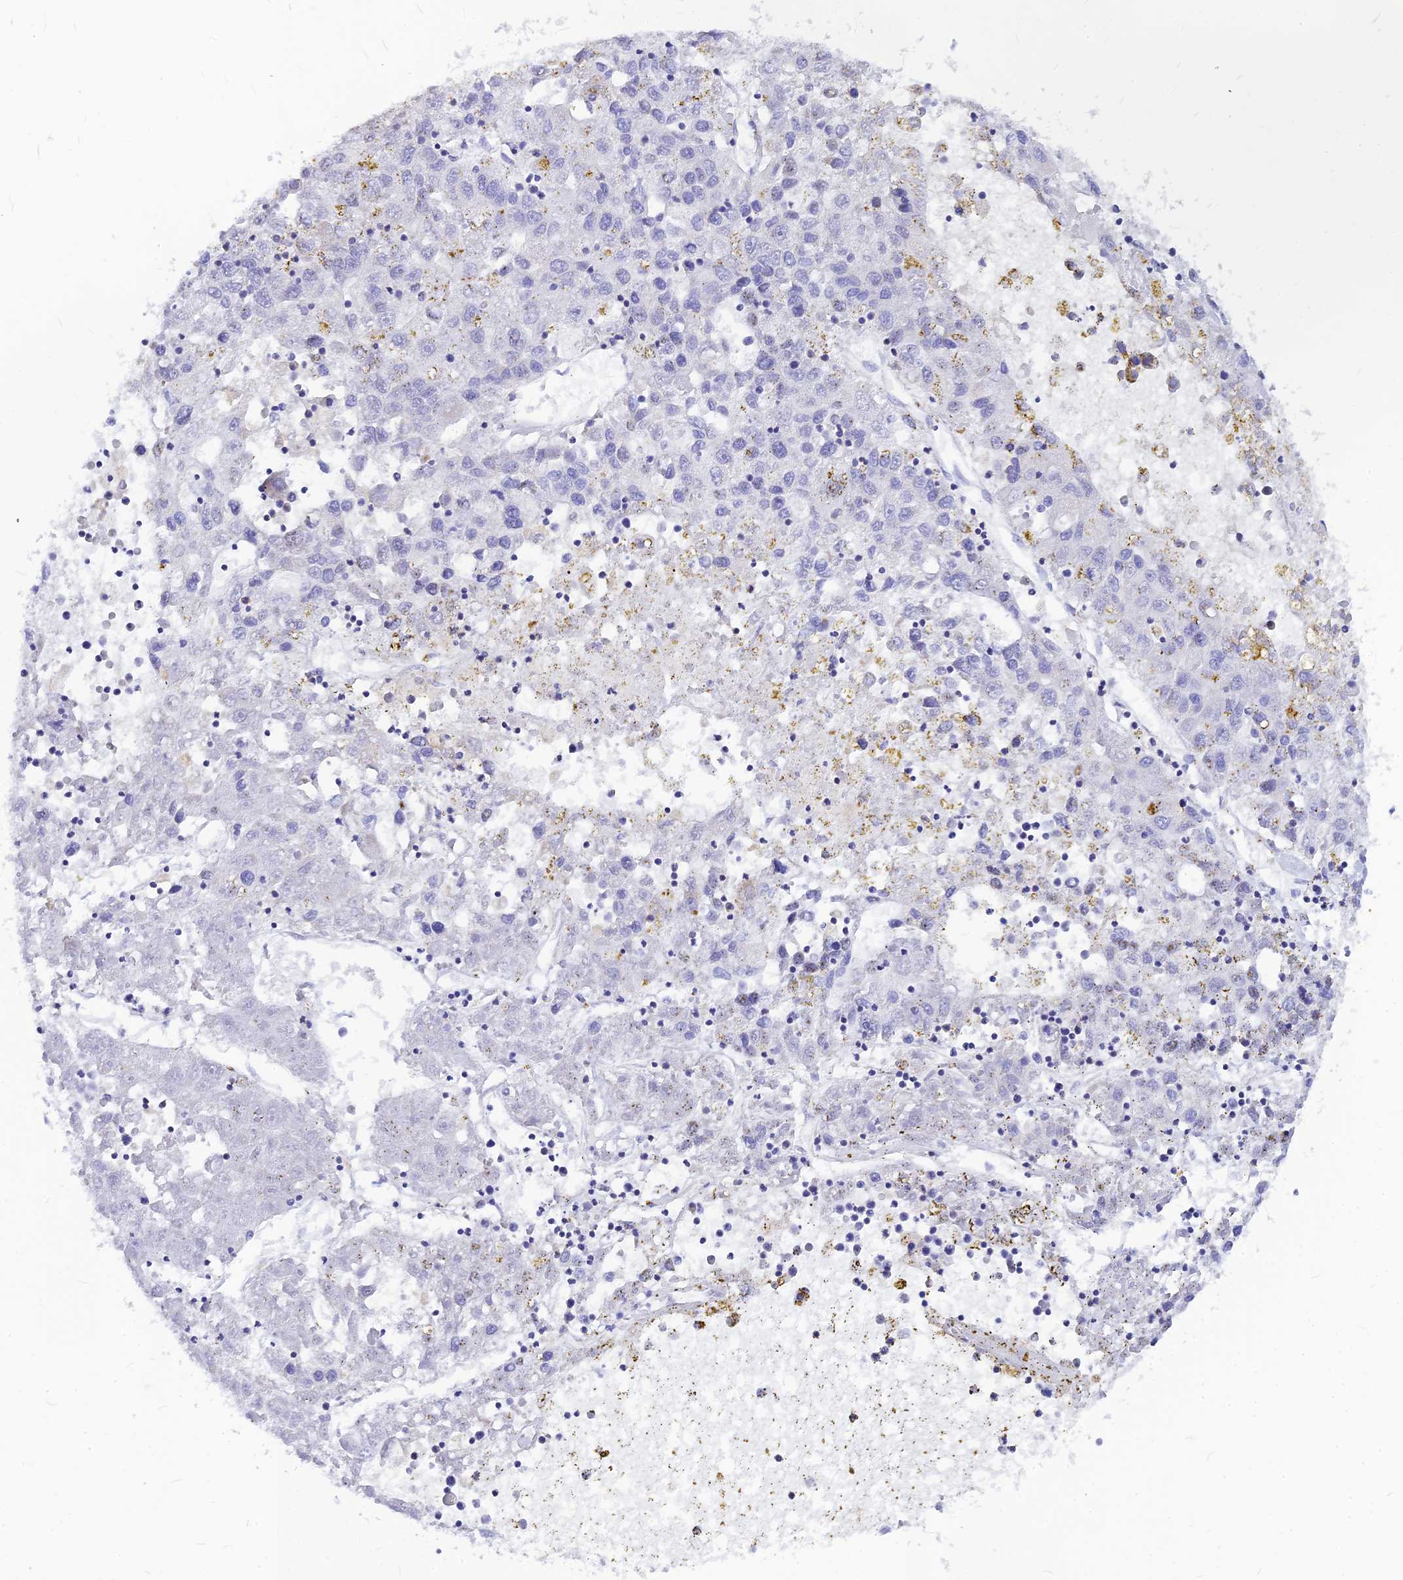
{"staining": {"intensity": "negative", "quantity": "none", "location": "none"}, "tissue": "liver cancer", "cell_type": "Tumor cells", "image_type": "cancer", "snomed": [{"axis": "morphology", "description": "Carcinoma, Hepatocellular, NOS"}, {"axis": "topography", "description": "Liver"}], "caption": "This image is of hepatocellular carcinoma (liver) stained with immunohistochemistry to label a protein in brown with the nuclei are counter-stained blue. There is no staining in tumor cells.", "gene": "CNOT6", "patient": {"sex": "male", "age": 49}}